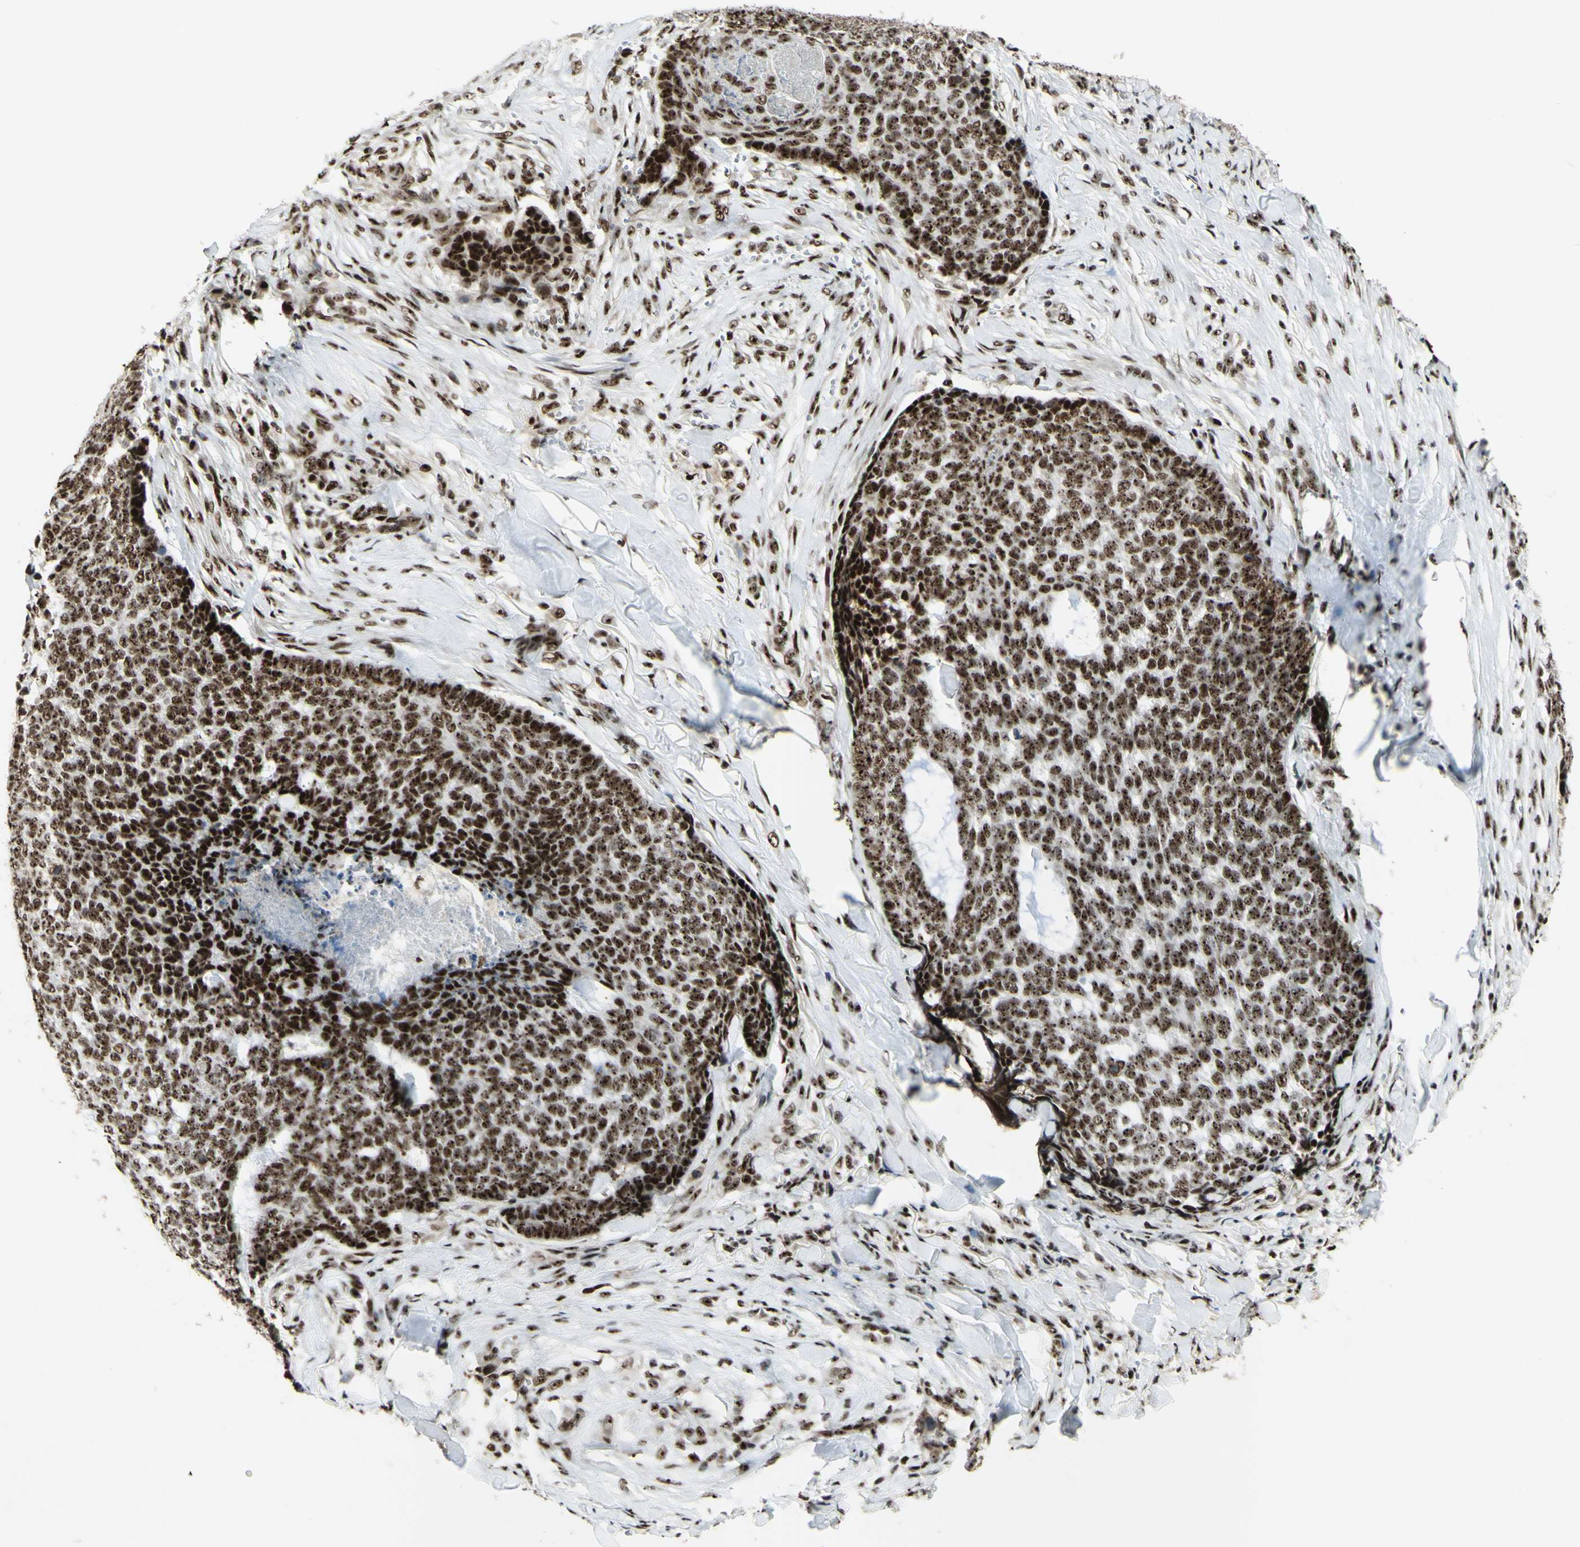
{"staining": {"intensity": "strong", "quantity": ">75%", "location": "nuclear"}, "tissue": "skin cancer", "cell_type": "Tumor cells", "image_type": "cancer", "snomed": [{"axis": "morphology", "description": "Basal cell carcinoma"}, {"axis": "topography", "description": "Skin"}], "caption": "Tumor cells show strong nuclear positivity in approximately >75% of cells in skin cancer.", "gene": "DHX9", "patient": {"sex": "male", "age": 84}}